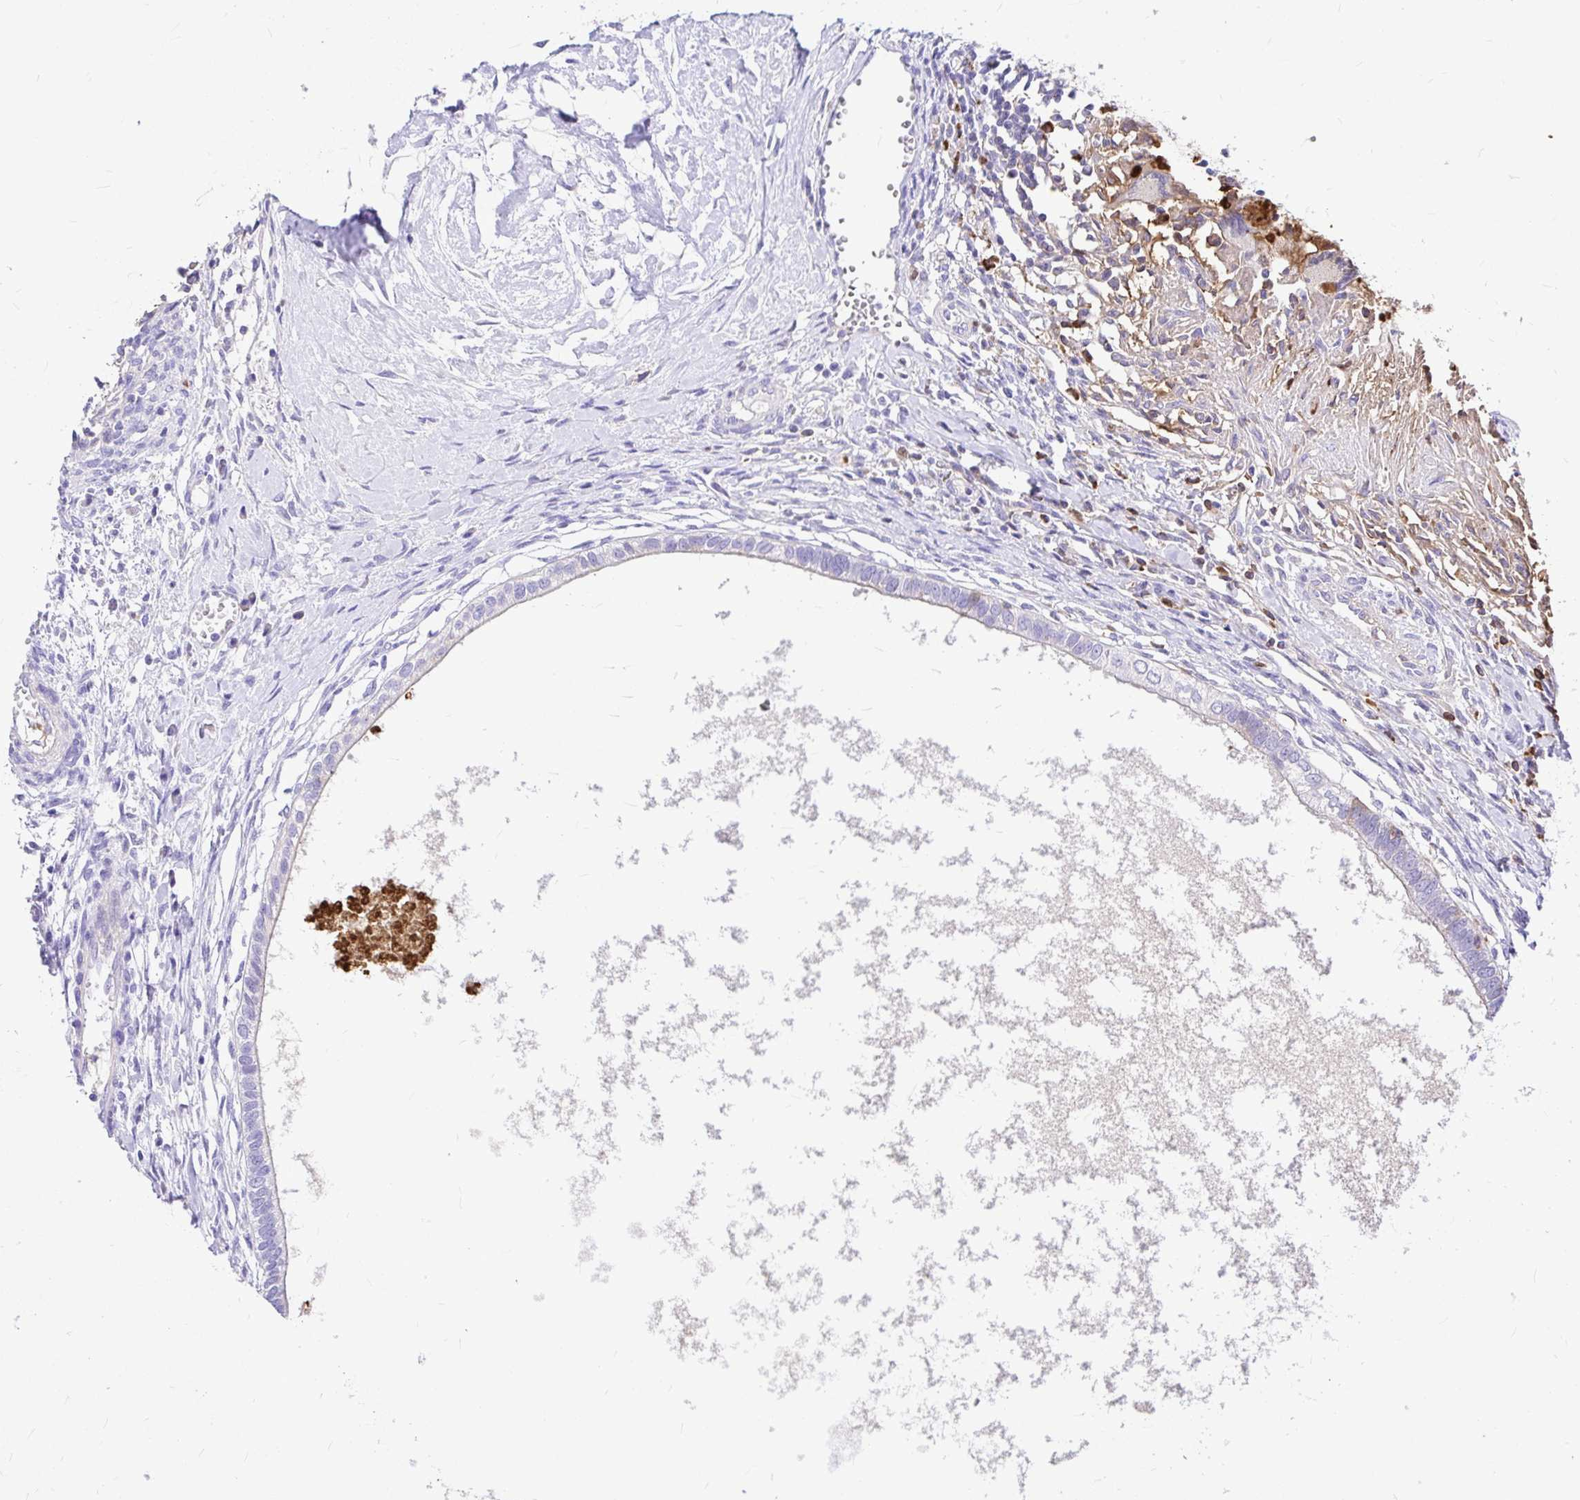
{"staining": {"intensity": "negative", "quantity": "none", "location": "none"}, "tissue": "testis cancer", "cell_type": "Tumor cells", "image_type": "cancer", "snomed": [{"axis": "morphology", "description": "Carcinoma, Embryonal, NOS"}, {"axis": "topography", "description": "Testis"}], "caption": "Immunohistochemistry image of human embryonal carcinoma (testis) stained for a protein (brown), which exhibits no staining in tumor cells.", "gene": "CLEC1B", "patient": {"sex": "male", "age": 37}}